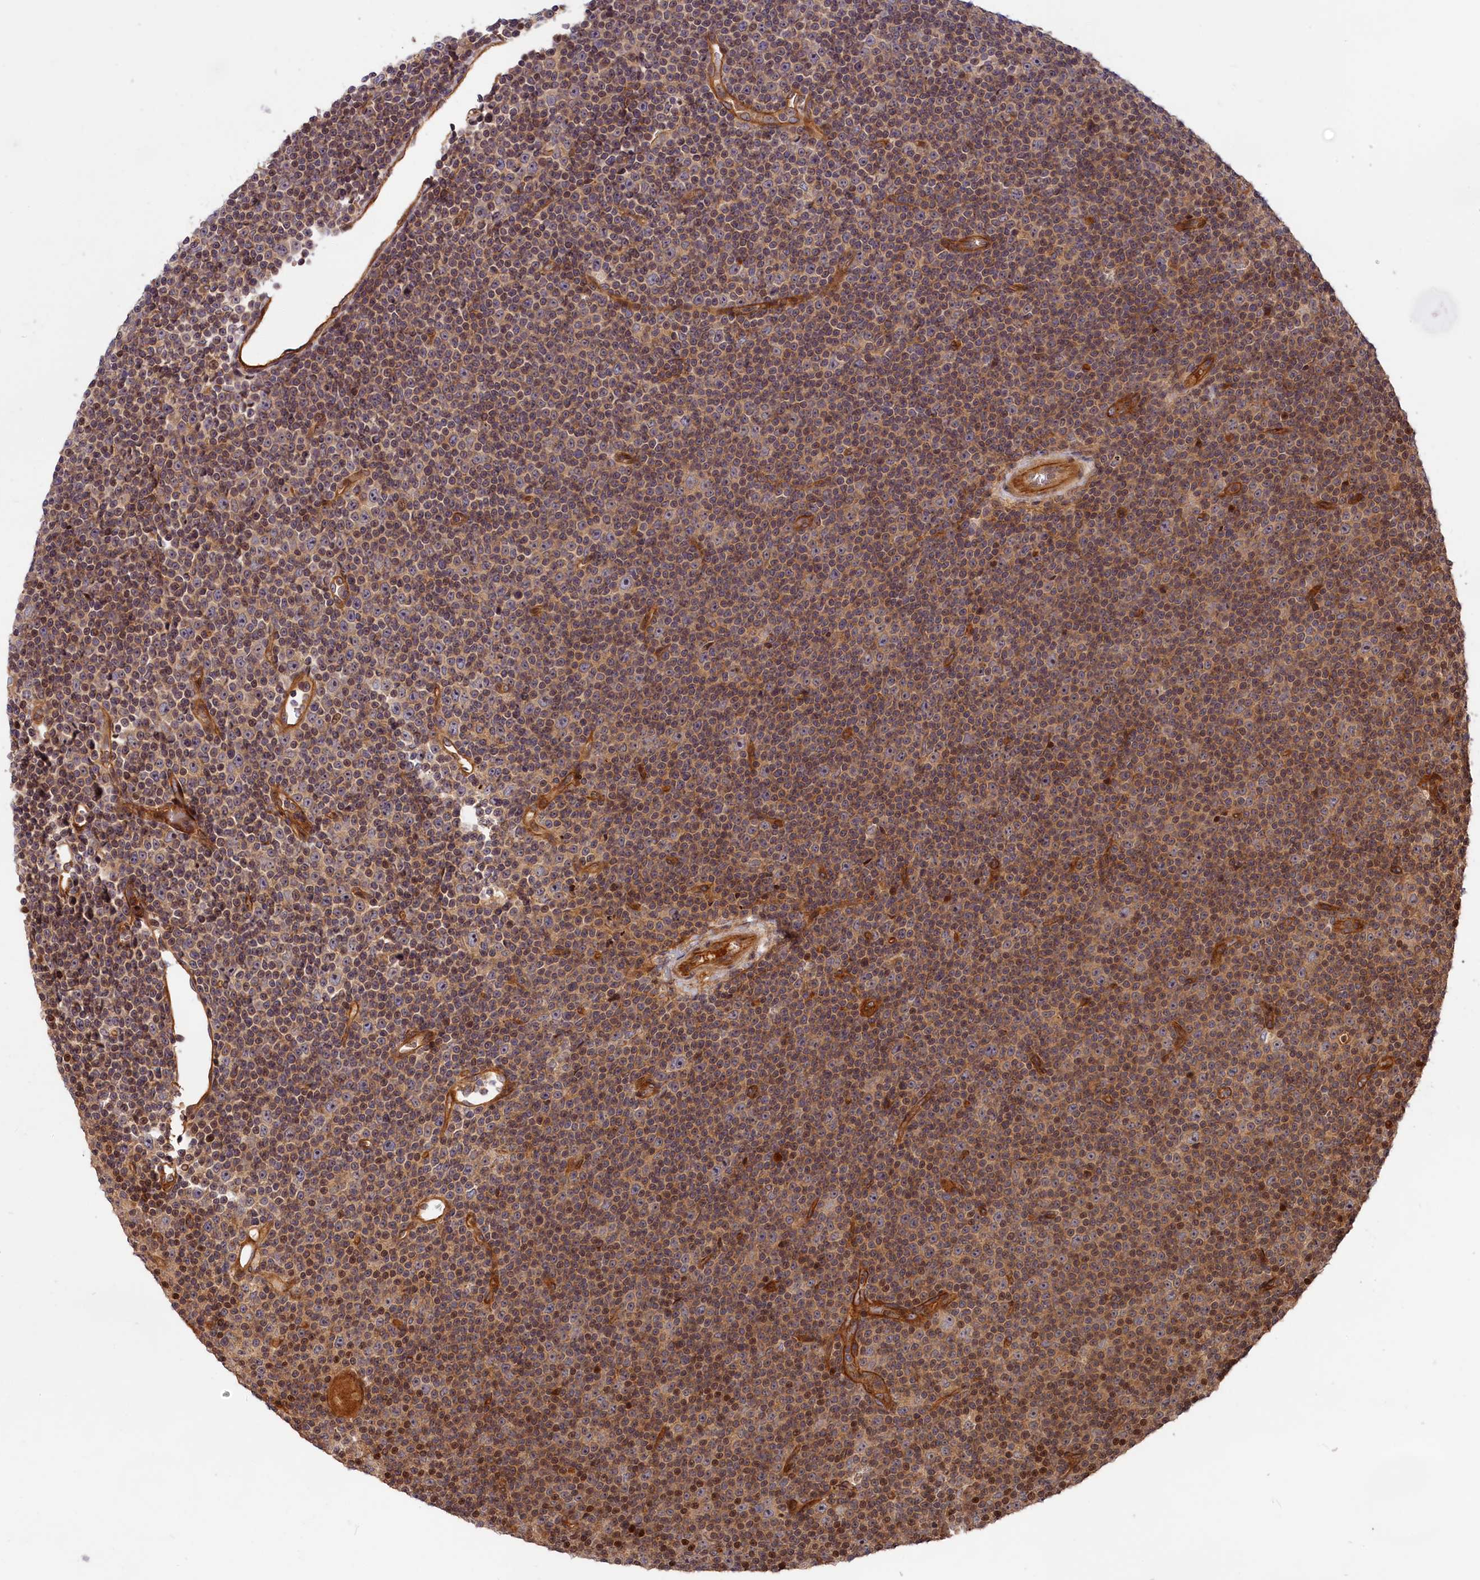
{"staining": {"intensity": "weak", "quantity": "25%-75%", "location": "cytoplasmic/membranous"}, "tissue": "lymphoma", "cell_type": "Tumor cells", "image_type": "cancer", "snomed": [{"axis": "morphology", "description": "Malignant lymphoma, non-Hodgkin's type, Low grade"}, {"axis": "topography", "description": "Lymph node"}], "caption": "Human lymphoma stained with a protein marker reveals weak staining in tumor cells.", "gene": "CEP44", "patient": {"sex": "female", "age": 67}}